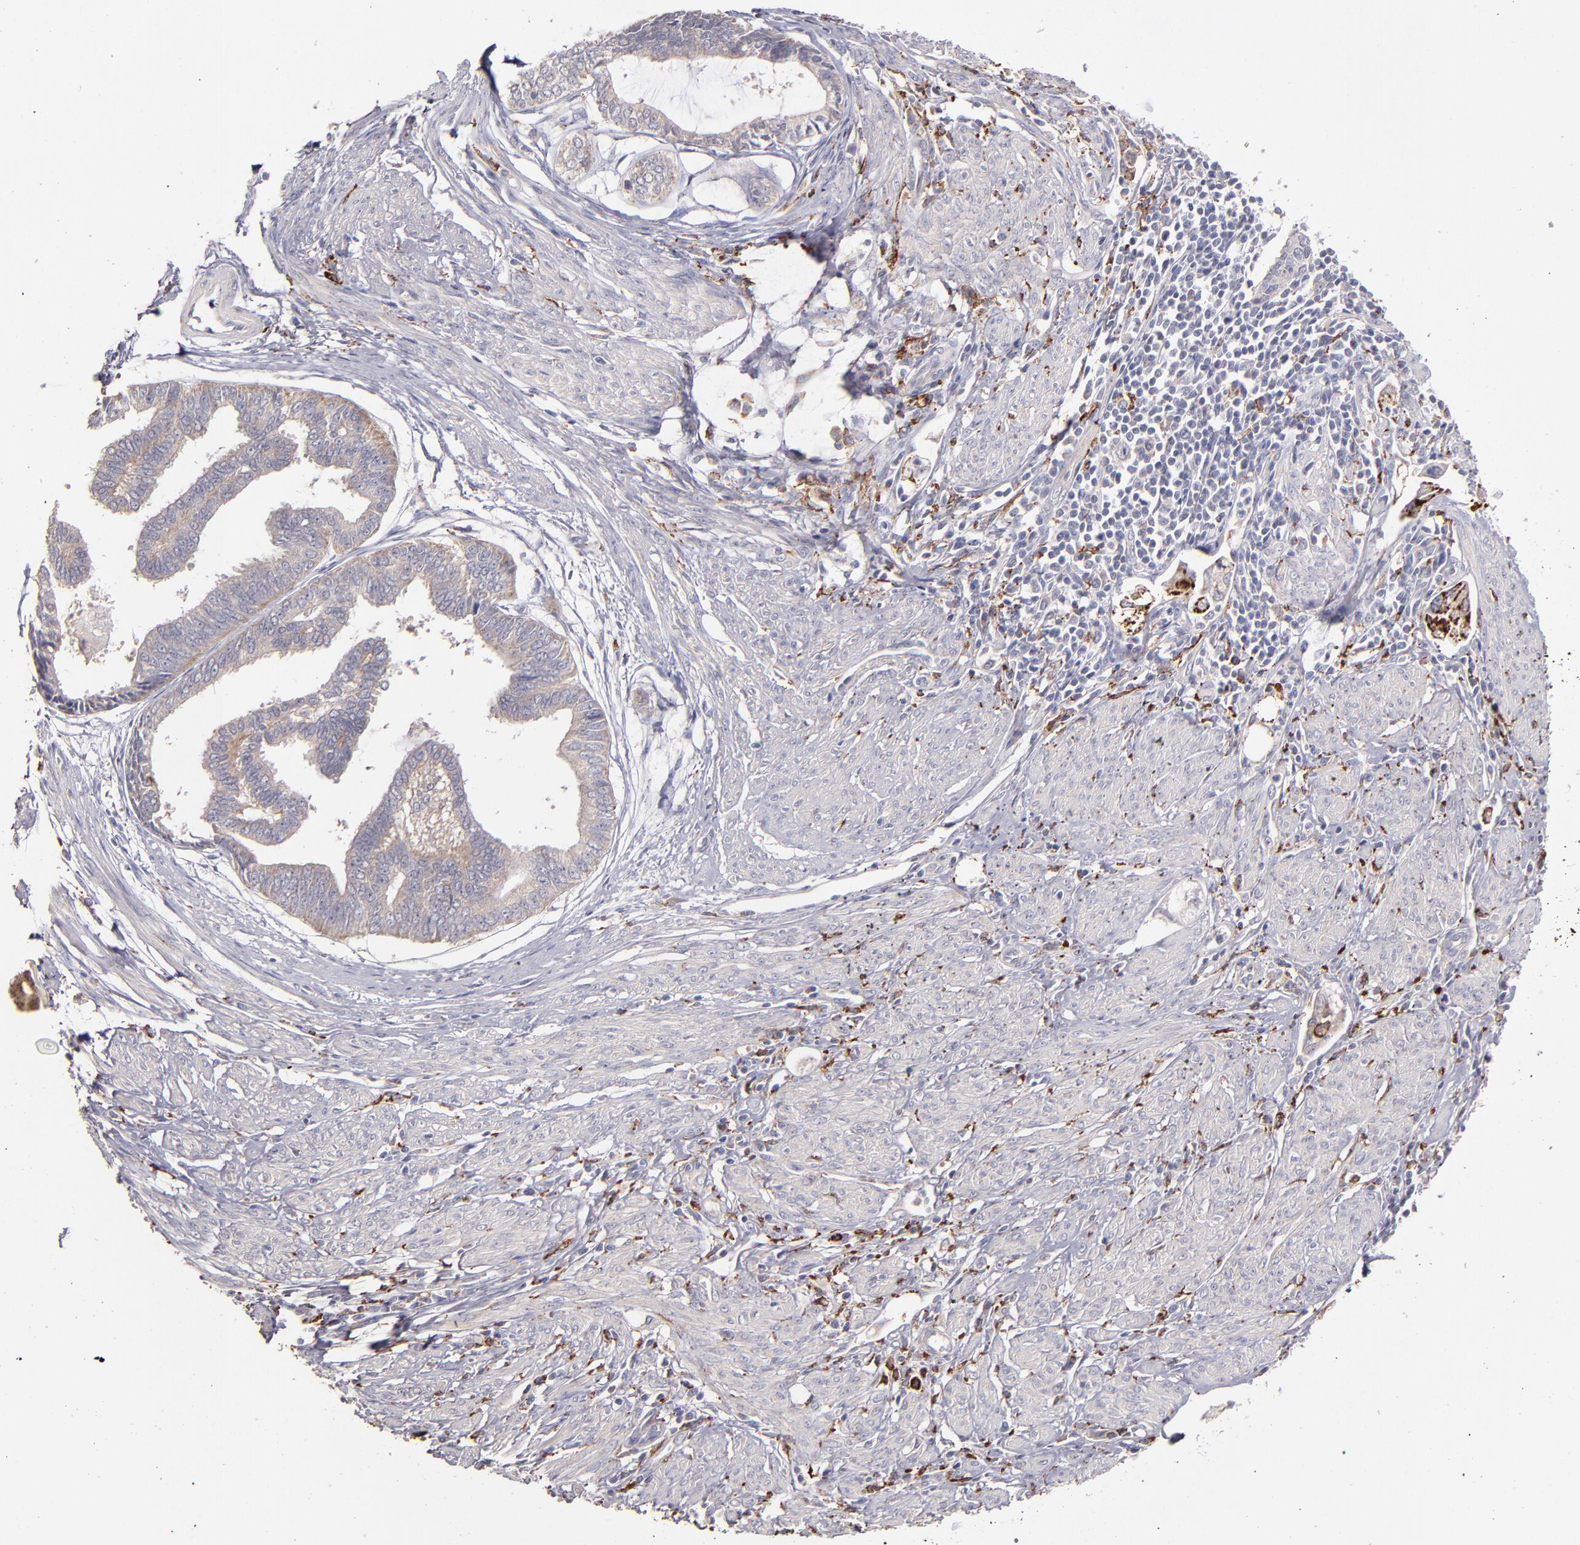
{"staining": {"intensity": "weak", "quantity": ">75%", "location": "cytoplasmic/membranous"}, "tissue": "endometrial cancer", "cell_type": "Tumor cells", "image_type": "cancer", "snomed": [{"axis": "morphology", "description": "Adenocarcinoma, NOS"}, {"axis": "topography", "description": "Endometrium"}], "caption": "High-power microscopy captured an immunohistochemistry (IHC) image of endometrial adenocarcinoma, revealing weak cytoplasmic/membranous staining in approximately >75% of tumor cells. Using DAB (3,3'-diaminobenzidine) (brown) and hematoxylin (blue) stains, captured at high magnification using brightfield microscopy.", "gene": "GLDC", "patient": {"sex": "female", "age": 75}}